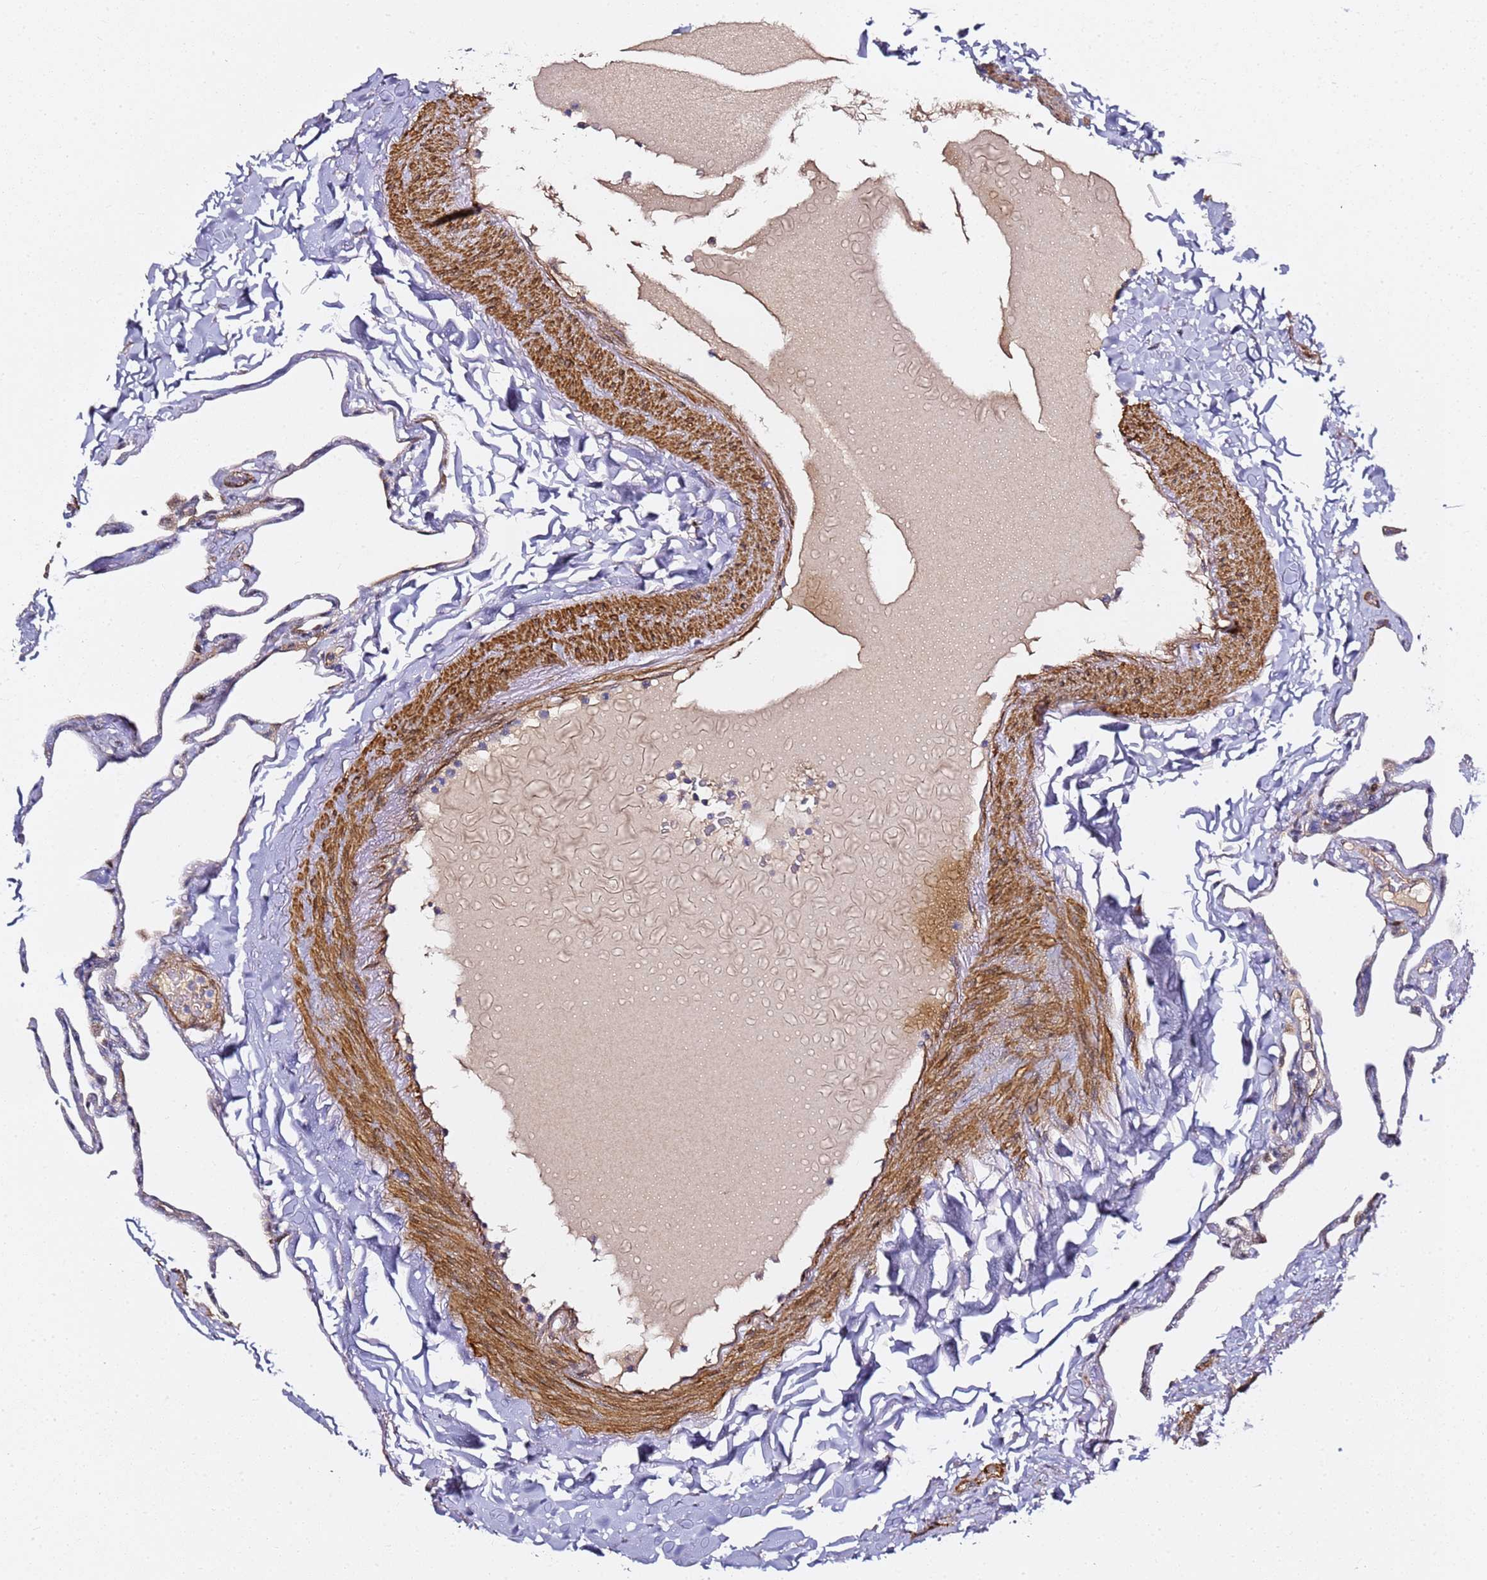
{"staining": {"intensity": "negative", "quantity": "none", "location": "none"}, "tissue": "lung", "cell_type": "Alveolar cells", "image_type": "normal", "snomed": [{"axis": "morphology", "description": "Normal tissue, NOS"}, {"axis": "topography", "description": "Lung"}], "caption": "Alveolar cells are negative for protein expression in benign human lung. (Immunohistochemistry, brightfield microscopy, high magnification).", "gene": "EPS8L1", "patient": {"sex": "male", "age": 65}}